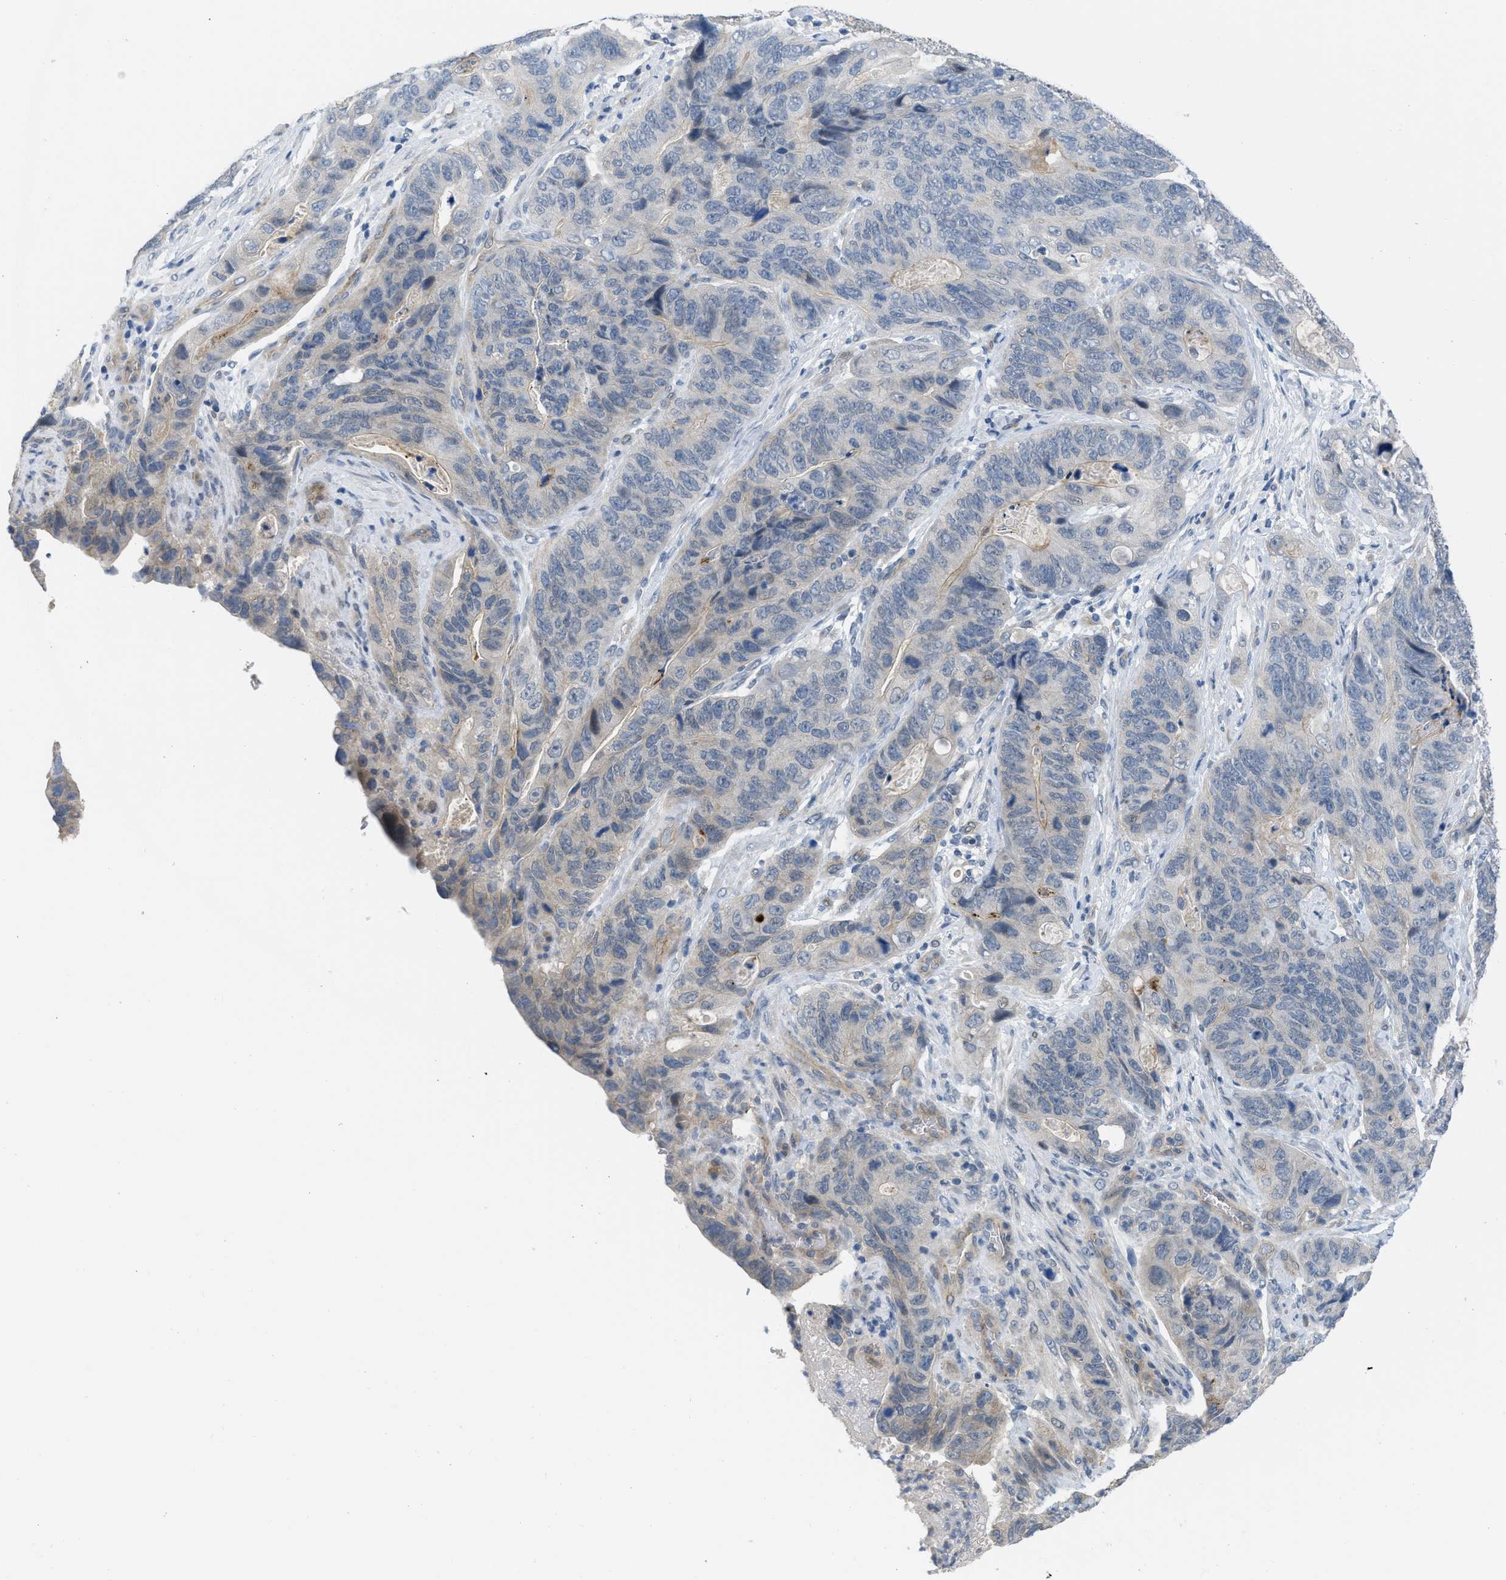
{"staining": {"intensity": "negative", "quantity": "none", "location": "none"}, "tissue": "stomach cancer", "cell_type": "Tumor cells", "image_type": "cancer", "snomed": [{"axis": "morphology", "description": "Adenocarcinoma, NOS"}, {"axis": "topography", "description": "Stomach"}], "caption": "A histopathology image of human stomach adenocarcinoma is negative for staining in tumor cells.", "gene": "TNFAIP1", "patient": {"sex": "female", "age": 89}}